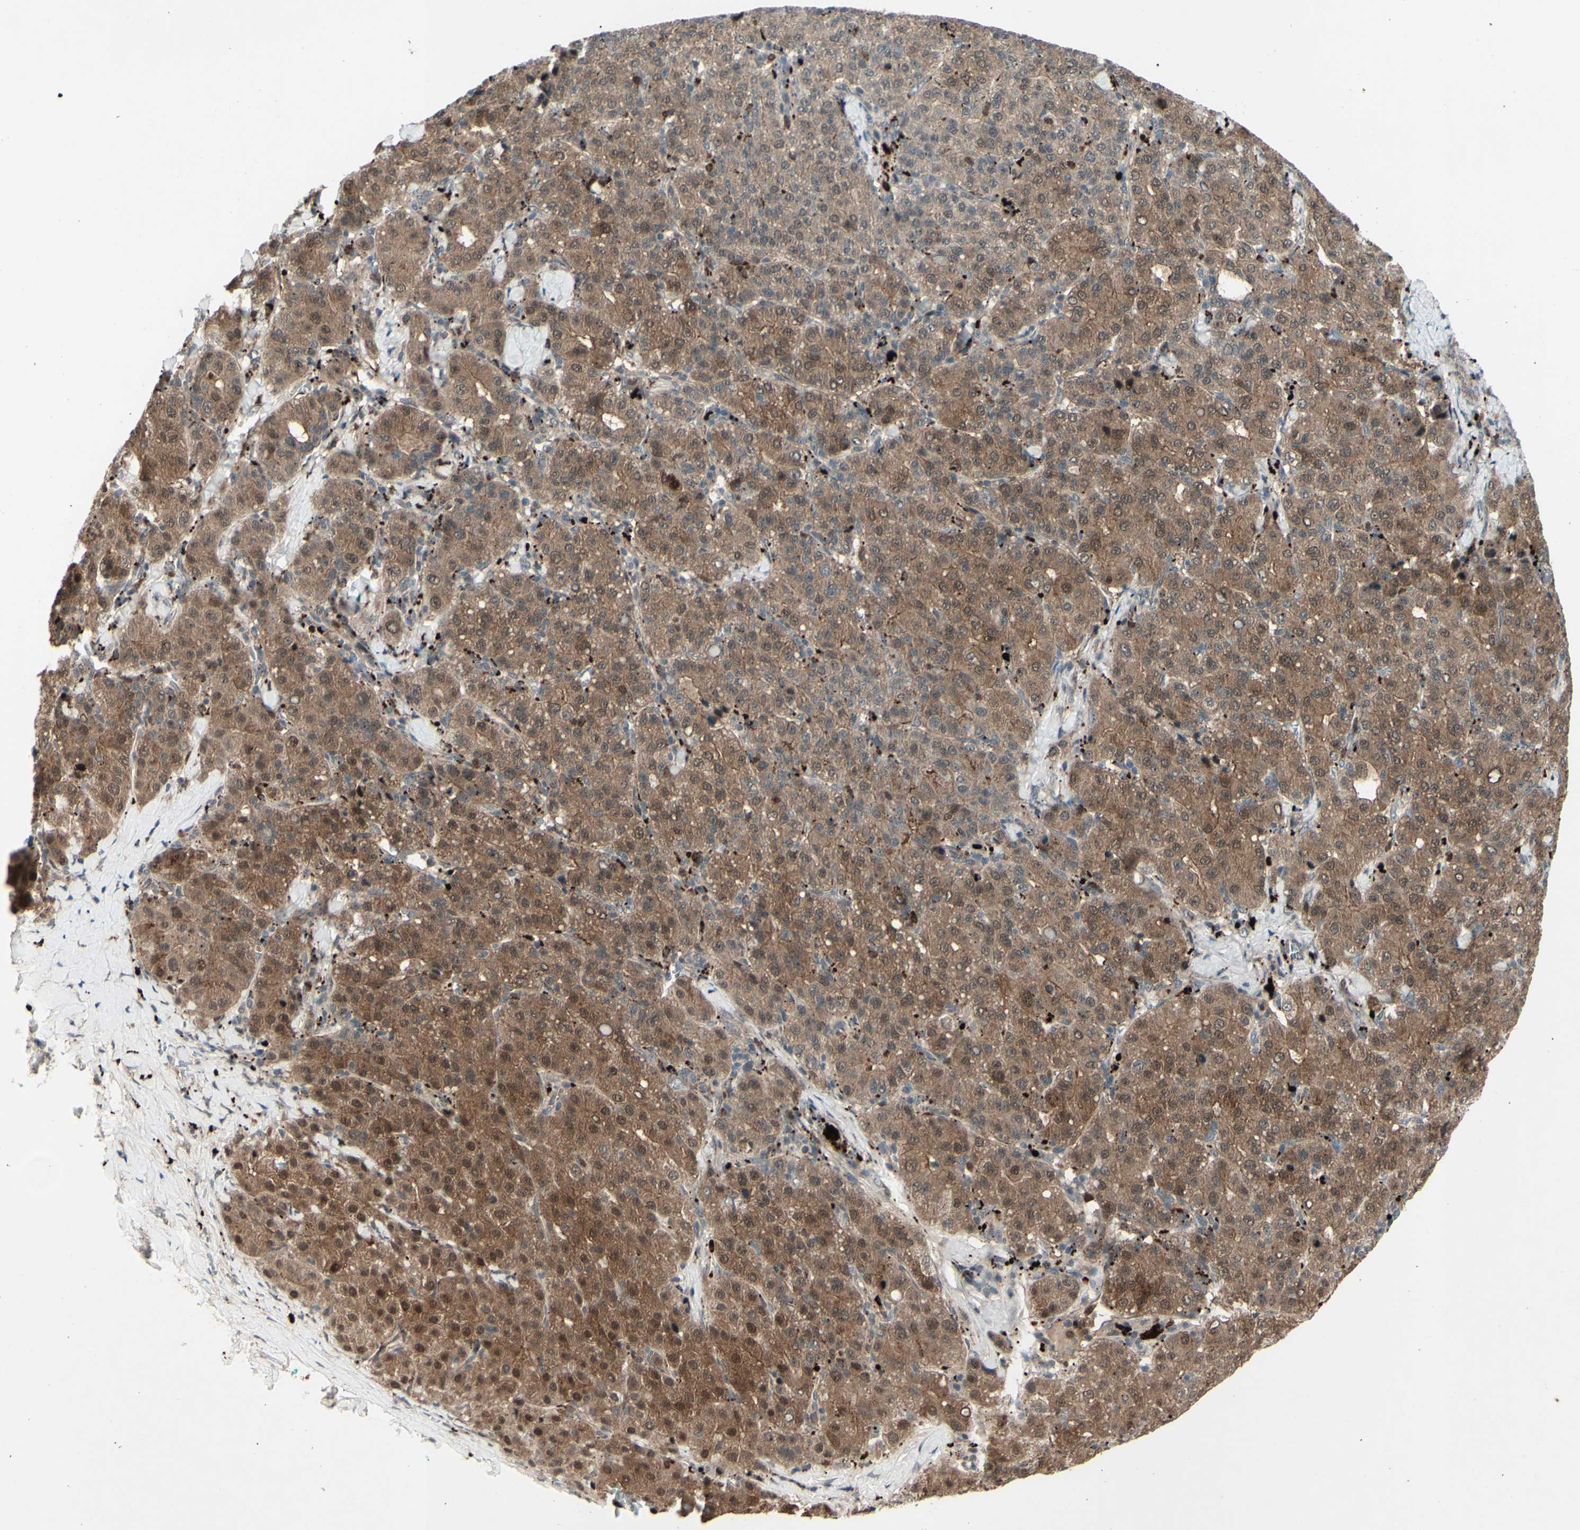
{"staining": {"intensity": "moderate", "quantity": ">75%", "location": "cytoplasmic/membranous,nuclear"}, "tissue": "liver cancer", "cell_type": "Tumor cells", "image_type": "cancer", "snomed": [{"axis": "morphology", "description": "Carcinoma, Hepatocellular, NOS"}, {"axis": "topography", "description": "Liver"}], "caption": "A brown stain shows moderate cytoplasmic/membranous and nuclear positivity of a protein in liver cancer (hepatocellular carcinoma) tumor cells. (DAB (3,3'-diaminobenzidine) = brown stain, brightfield microscopy at high magnification).", "gene": "MLF2", "patient": {"sex": "male", "age": 65}}